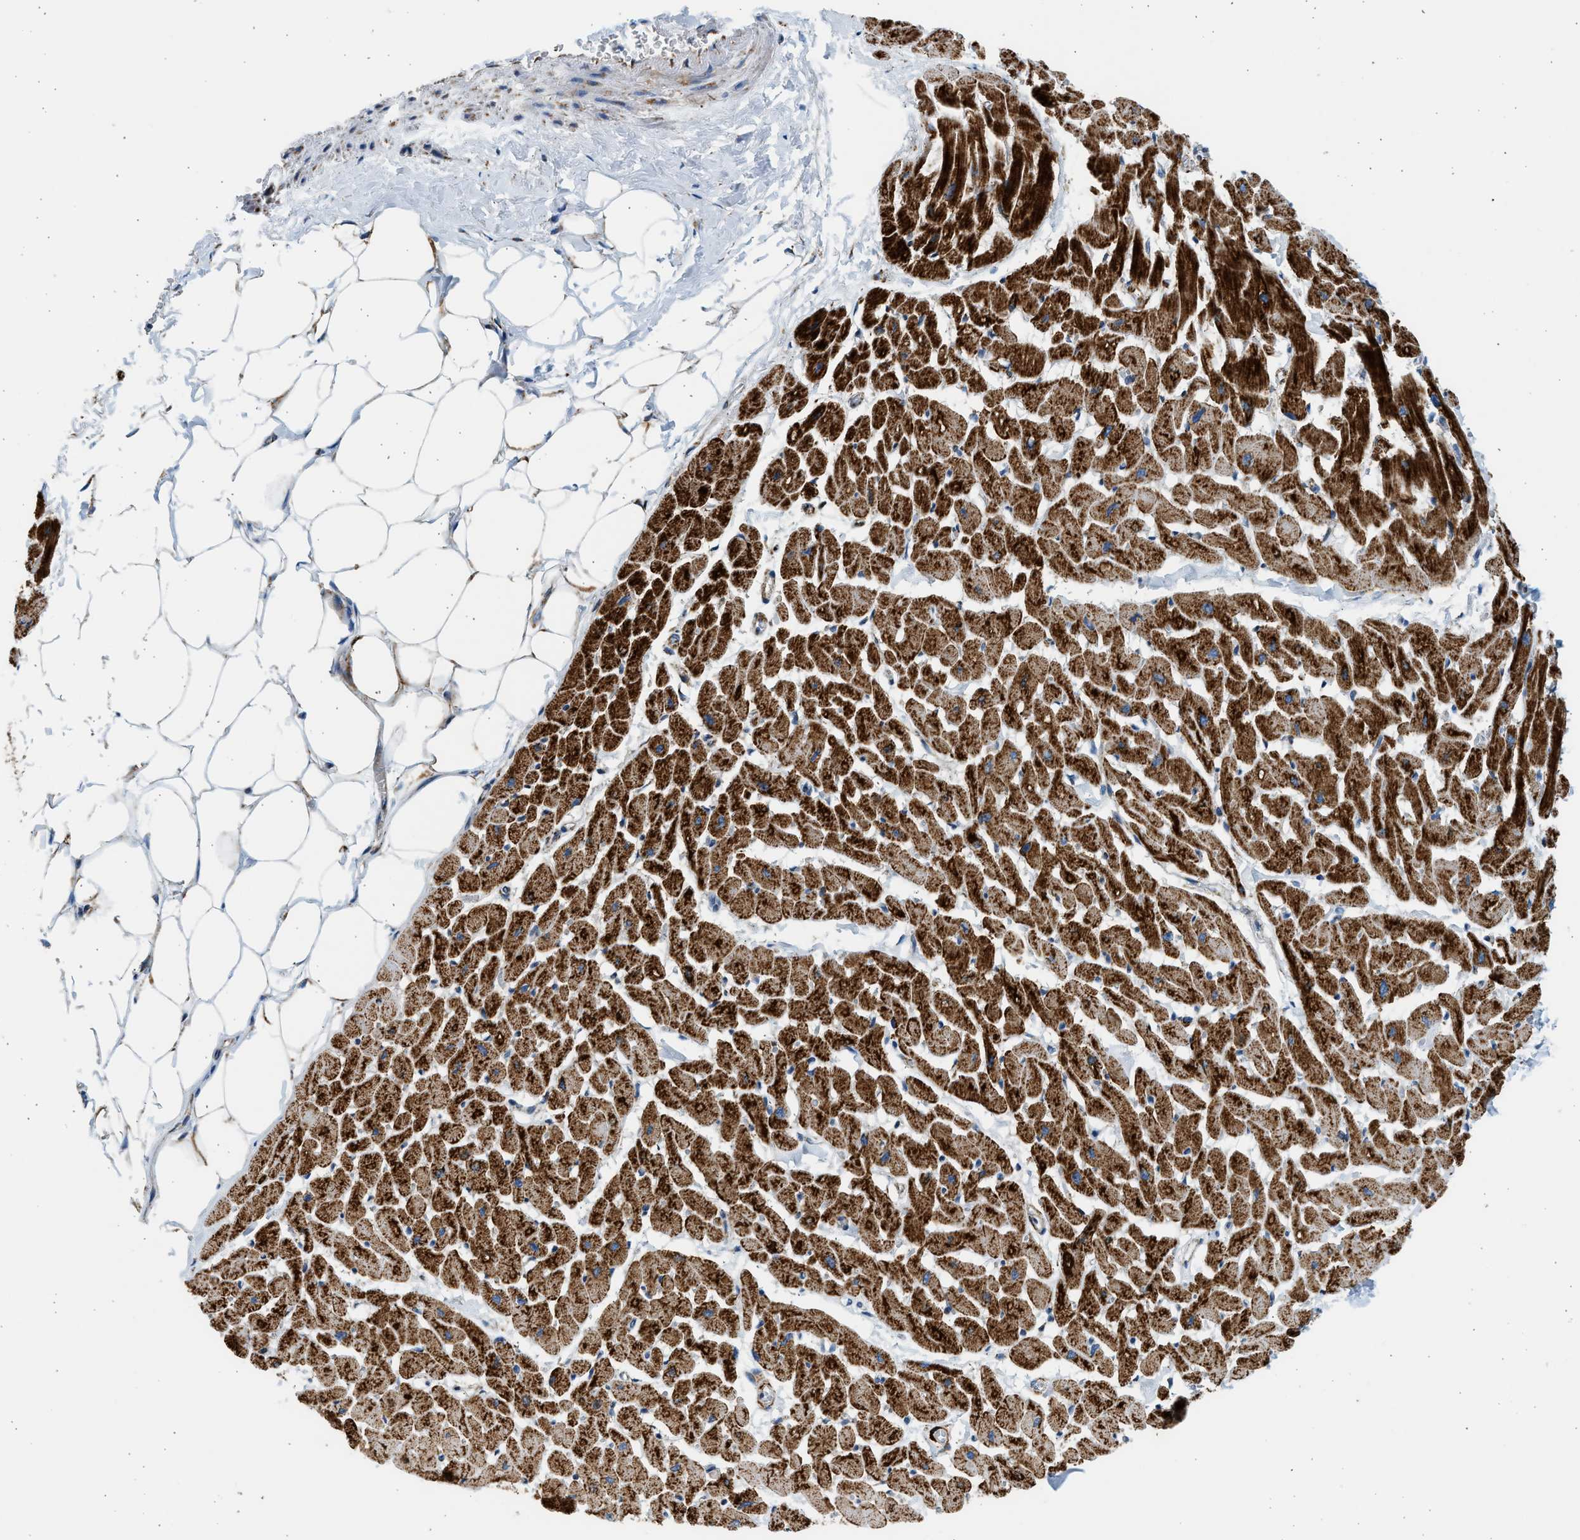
{"staining": {"intensity": "strong", "quantity": ">75%", "location": "cytoplasmic/membranous"}, "tissue": "heart muscle", "cell_type": "Cardiomyocytes", "image_type": "normal", "snomed": [{"axis": "morphology", "description": "Normal tissue, NOS"}, {"axis": "topography", "description": "Heart"}], "caption": "The histopathology image reveals immunohistochemical staining of benign heart muscle. There is strong cytoplasmic/membranous staining is appreciated in approximately >75% of cardiomyocytes.", "gene": "KCNMB3", "patient": {"sex": "female", "age": 19}}